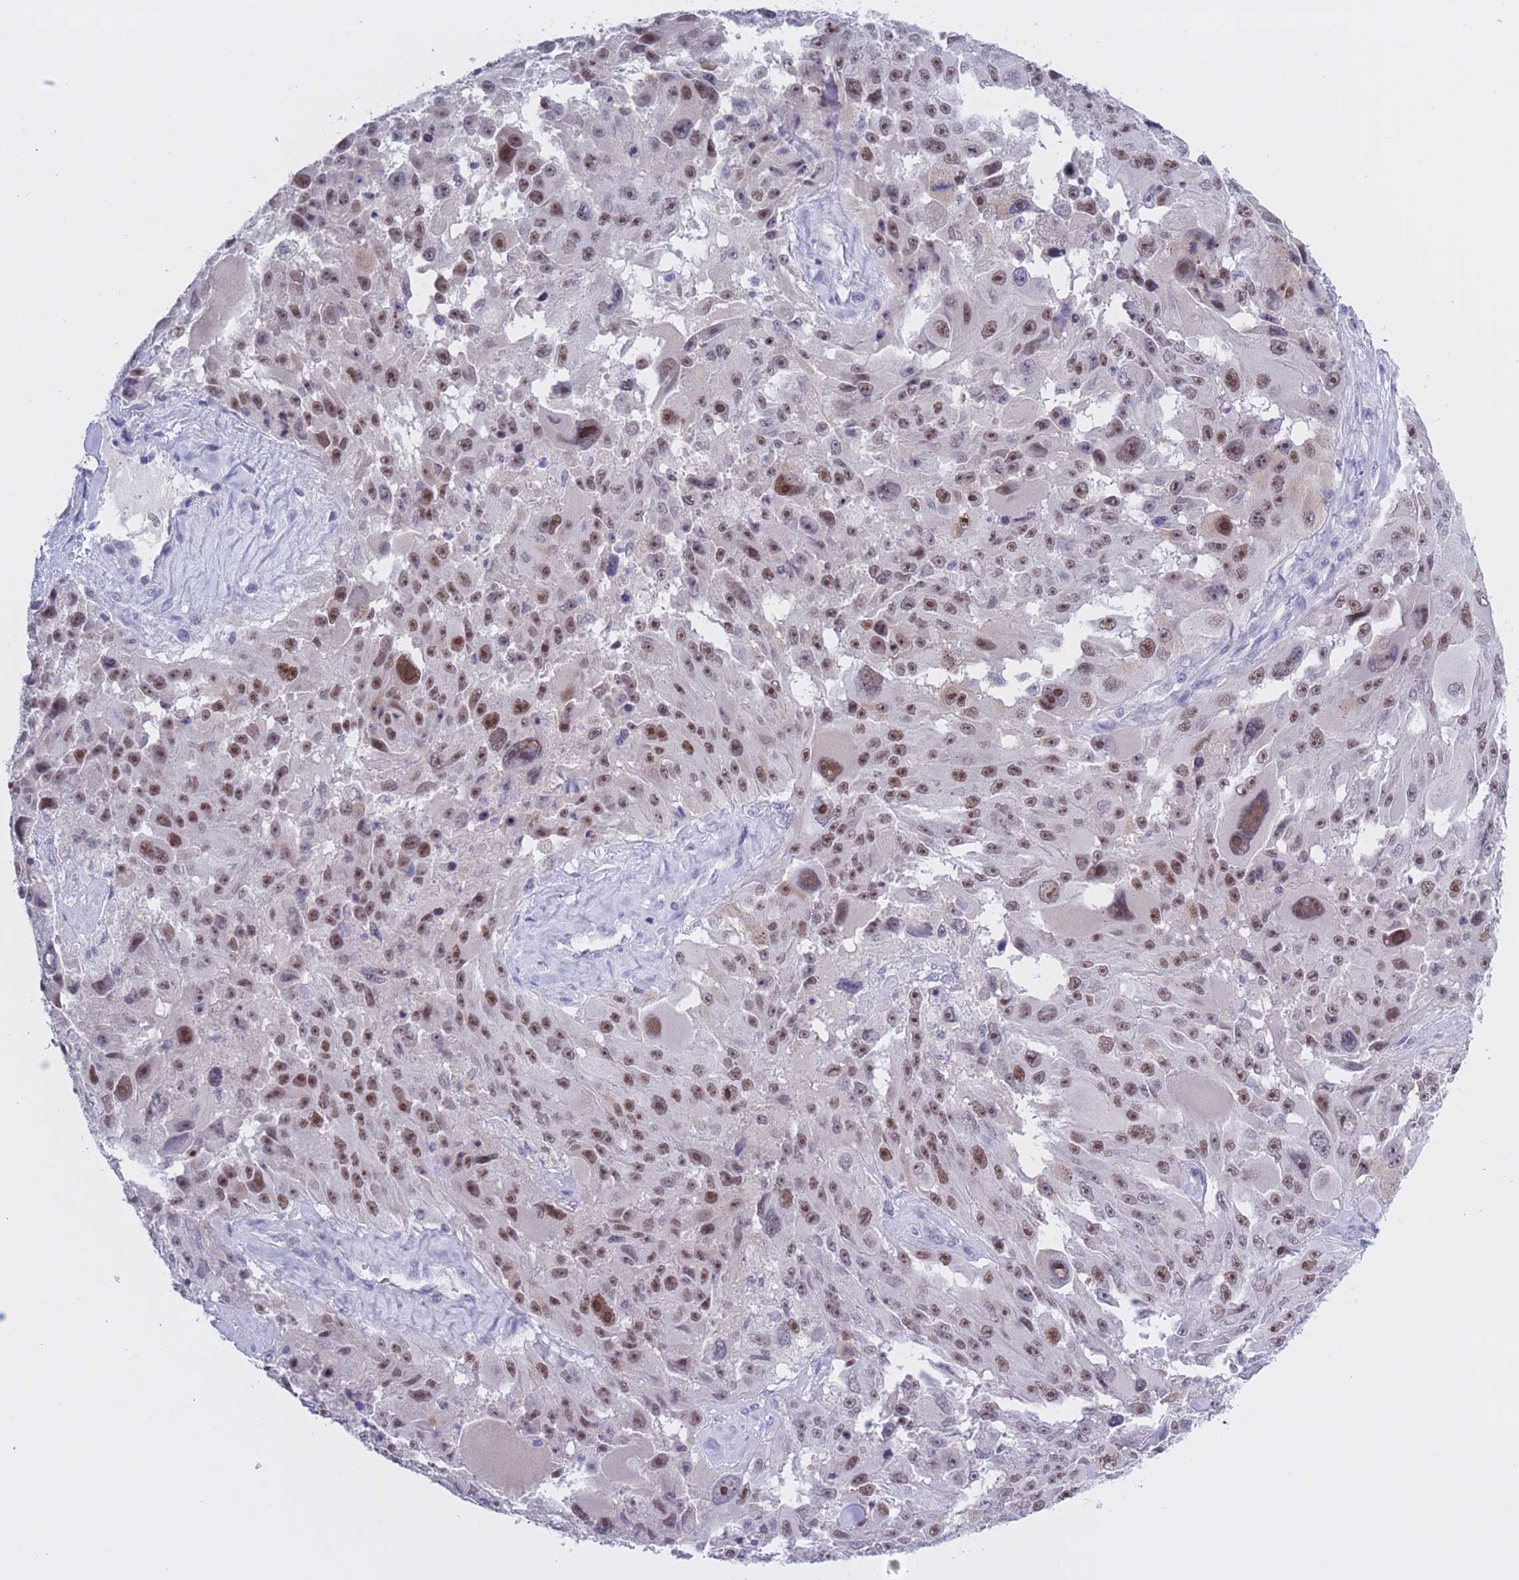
{"staining": {"intensity": "moderate", "quantity": ">75%", "location": "nuclear"}, "tissue": "melanoma", "cell_type": "Tumor cells", "image_type": "cancer", "snomed": [{"axis": "morphology", "description": "Malignant melanoma, Metastatic site"}, {"axis": "topography", "description": "Lymph node"}], "caption": "Moderate nuclear staining for a protein is present in approximately >75% of tumor cells of melanoma using IHC.", "gene": "BOP1", "patient": {"sex": "male", "age": 62}}